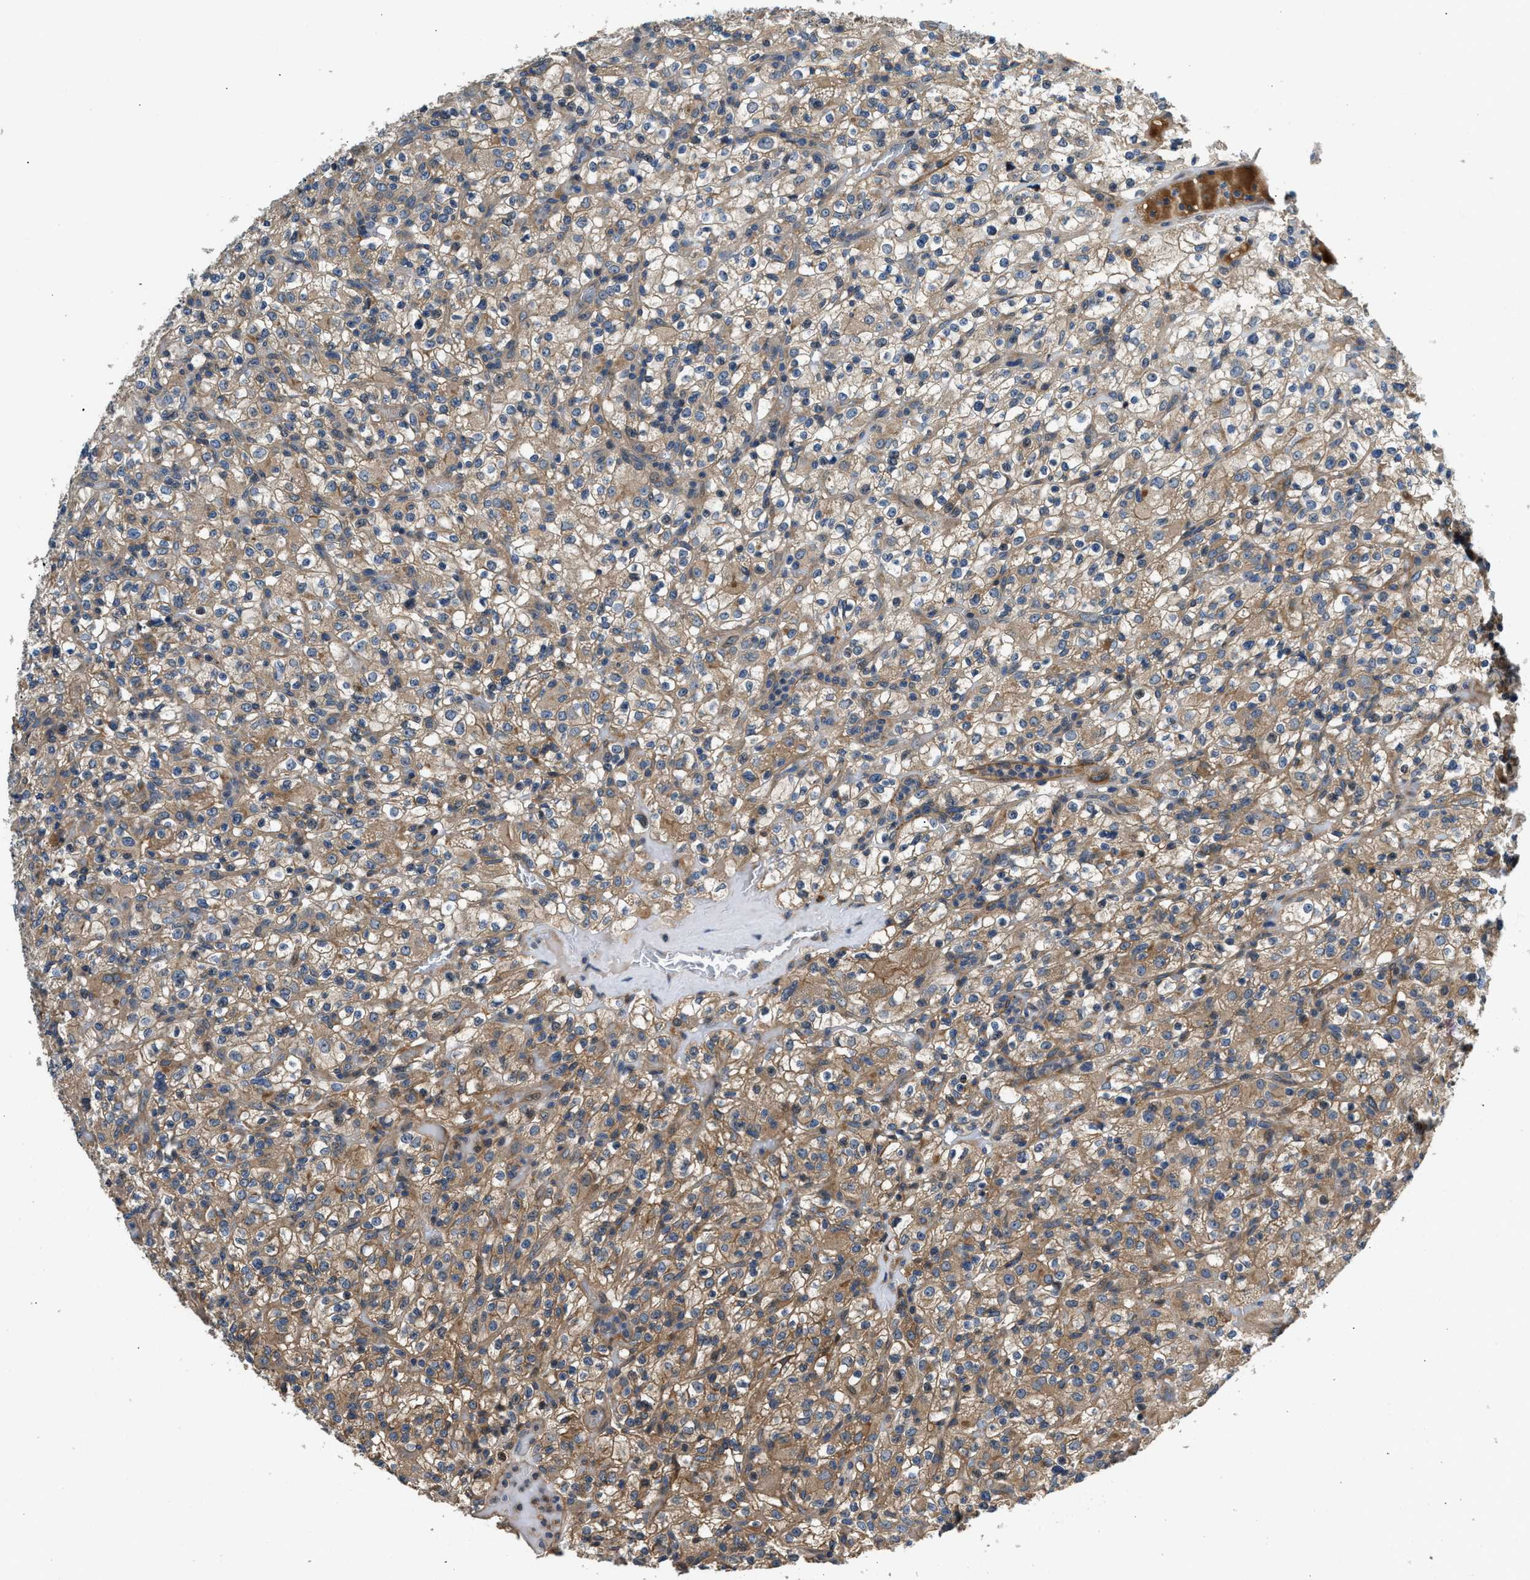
{"staining": {"intensity": "moderate", "quantity": ">75%", "location": "cytoplasmic/membranous"}, "tissue": "renal cancer", "cell_type": "Tumor cells", "image_type": "cancer", "snomed": [{"axis": "morphology", "description": "Normal tissue, NOS"}, {"axis": "morphology", "description": "Adenocarcinoma, NOS"}, {"axis": "topography", "description": "Kidney"}], "caption": "Renal cancer was stained to show a protein in brown. There is medium levels of moderate cytoplasmic/membranous expression in about >75% of tumor cells.", "gene": "IL3RA", "patient": {"sex": "female", "age": 72}}